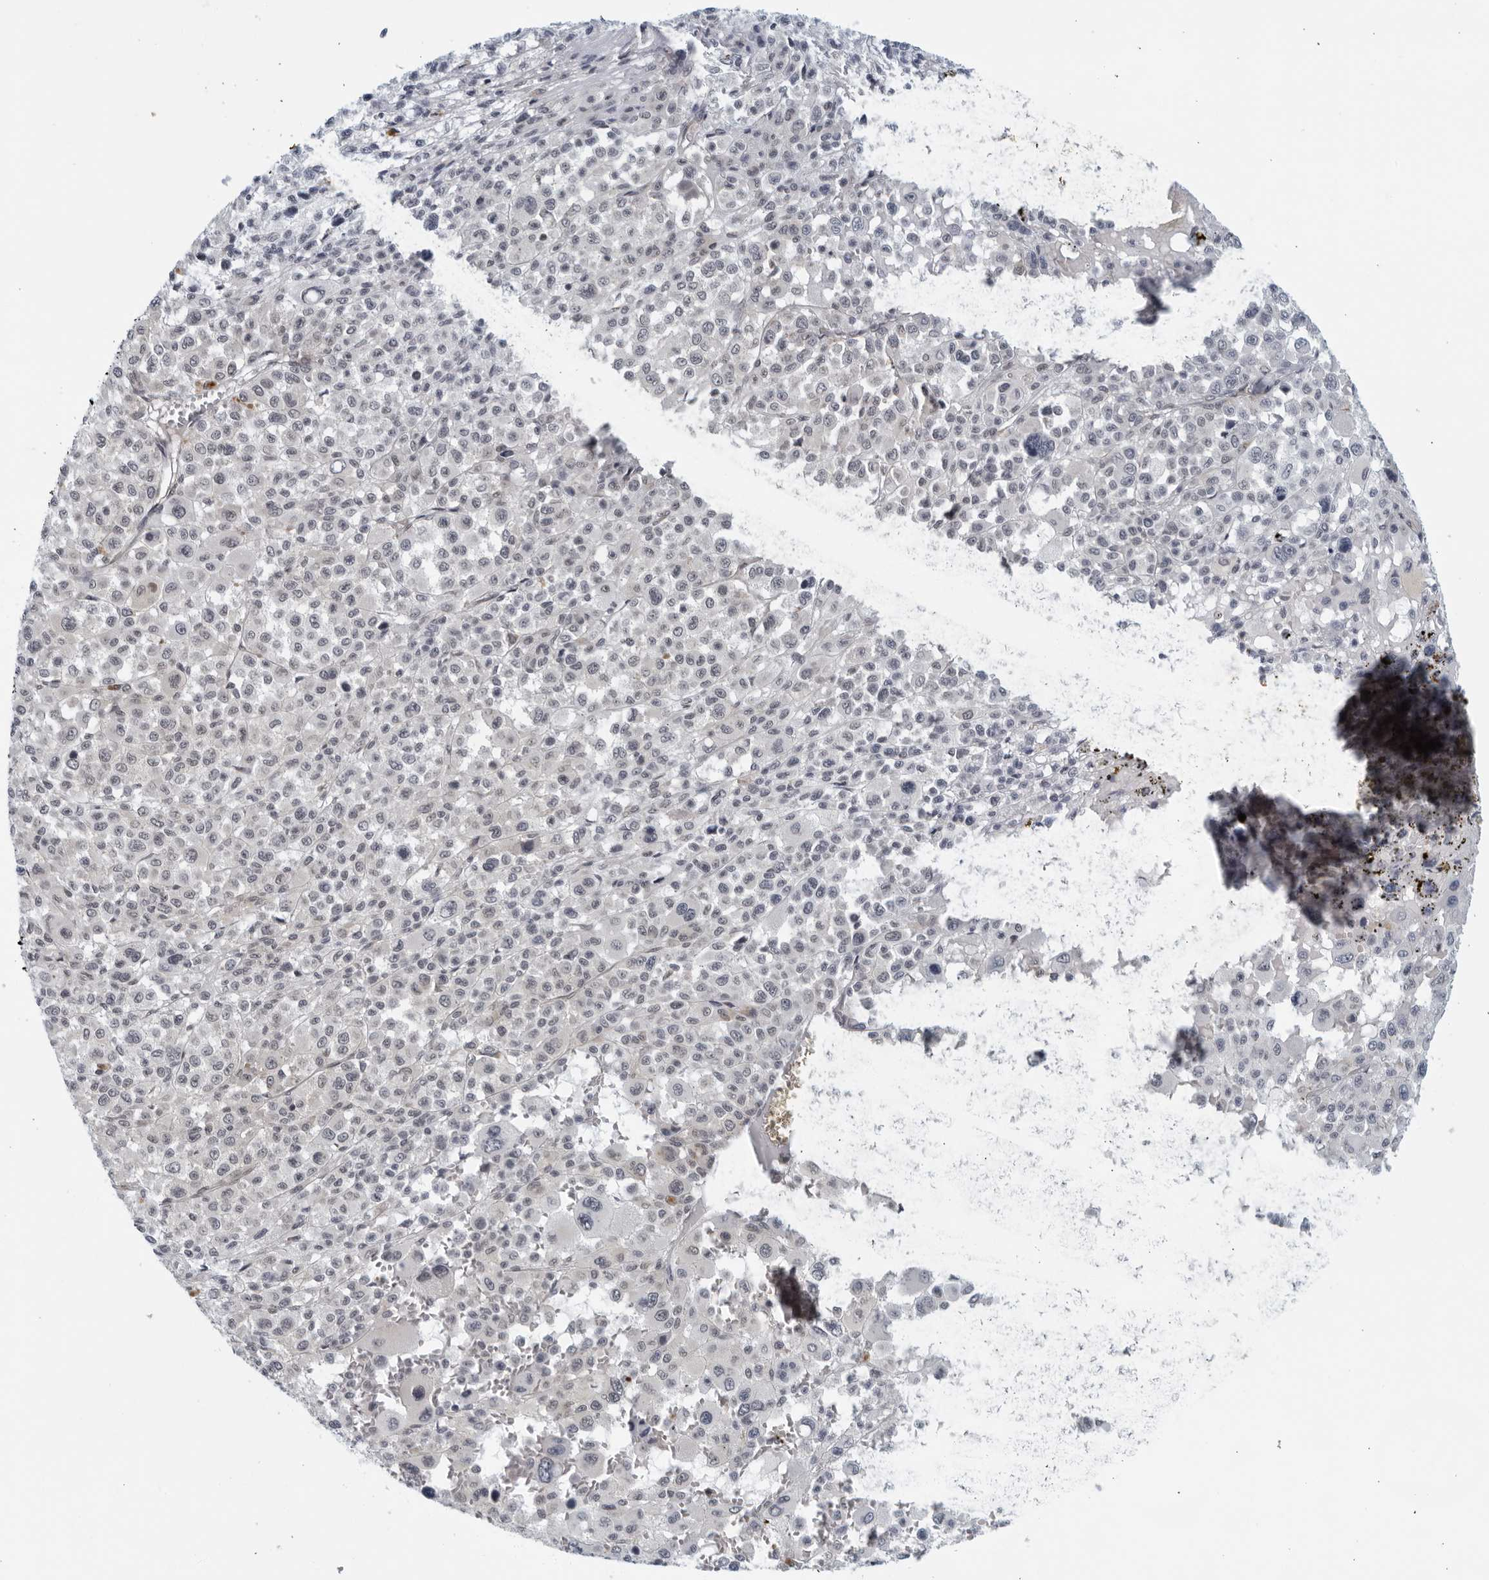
{"staining": {"intensity": "negative", "quantity": "none", "location": "none"}, "tissue": "melanoma", "cell_type": "Tumor cells", "image_type": "cancer", "snomed": [{"axis": "morphology", "description": "Malignant melanoma, Metastatic site"}, {"axis": "topography", "description": "Skin"}], "caption": "Melanoma was stained to show a protein in brown. There is no significant expression in tumor cells. Nuclei are stained in blue.", "gene": "RC3H1", "patient": {"sex": "female", "age": 74}}